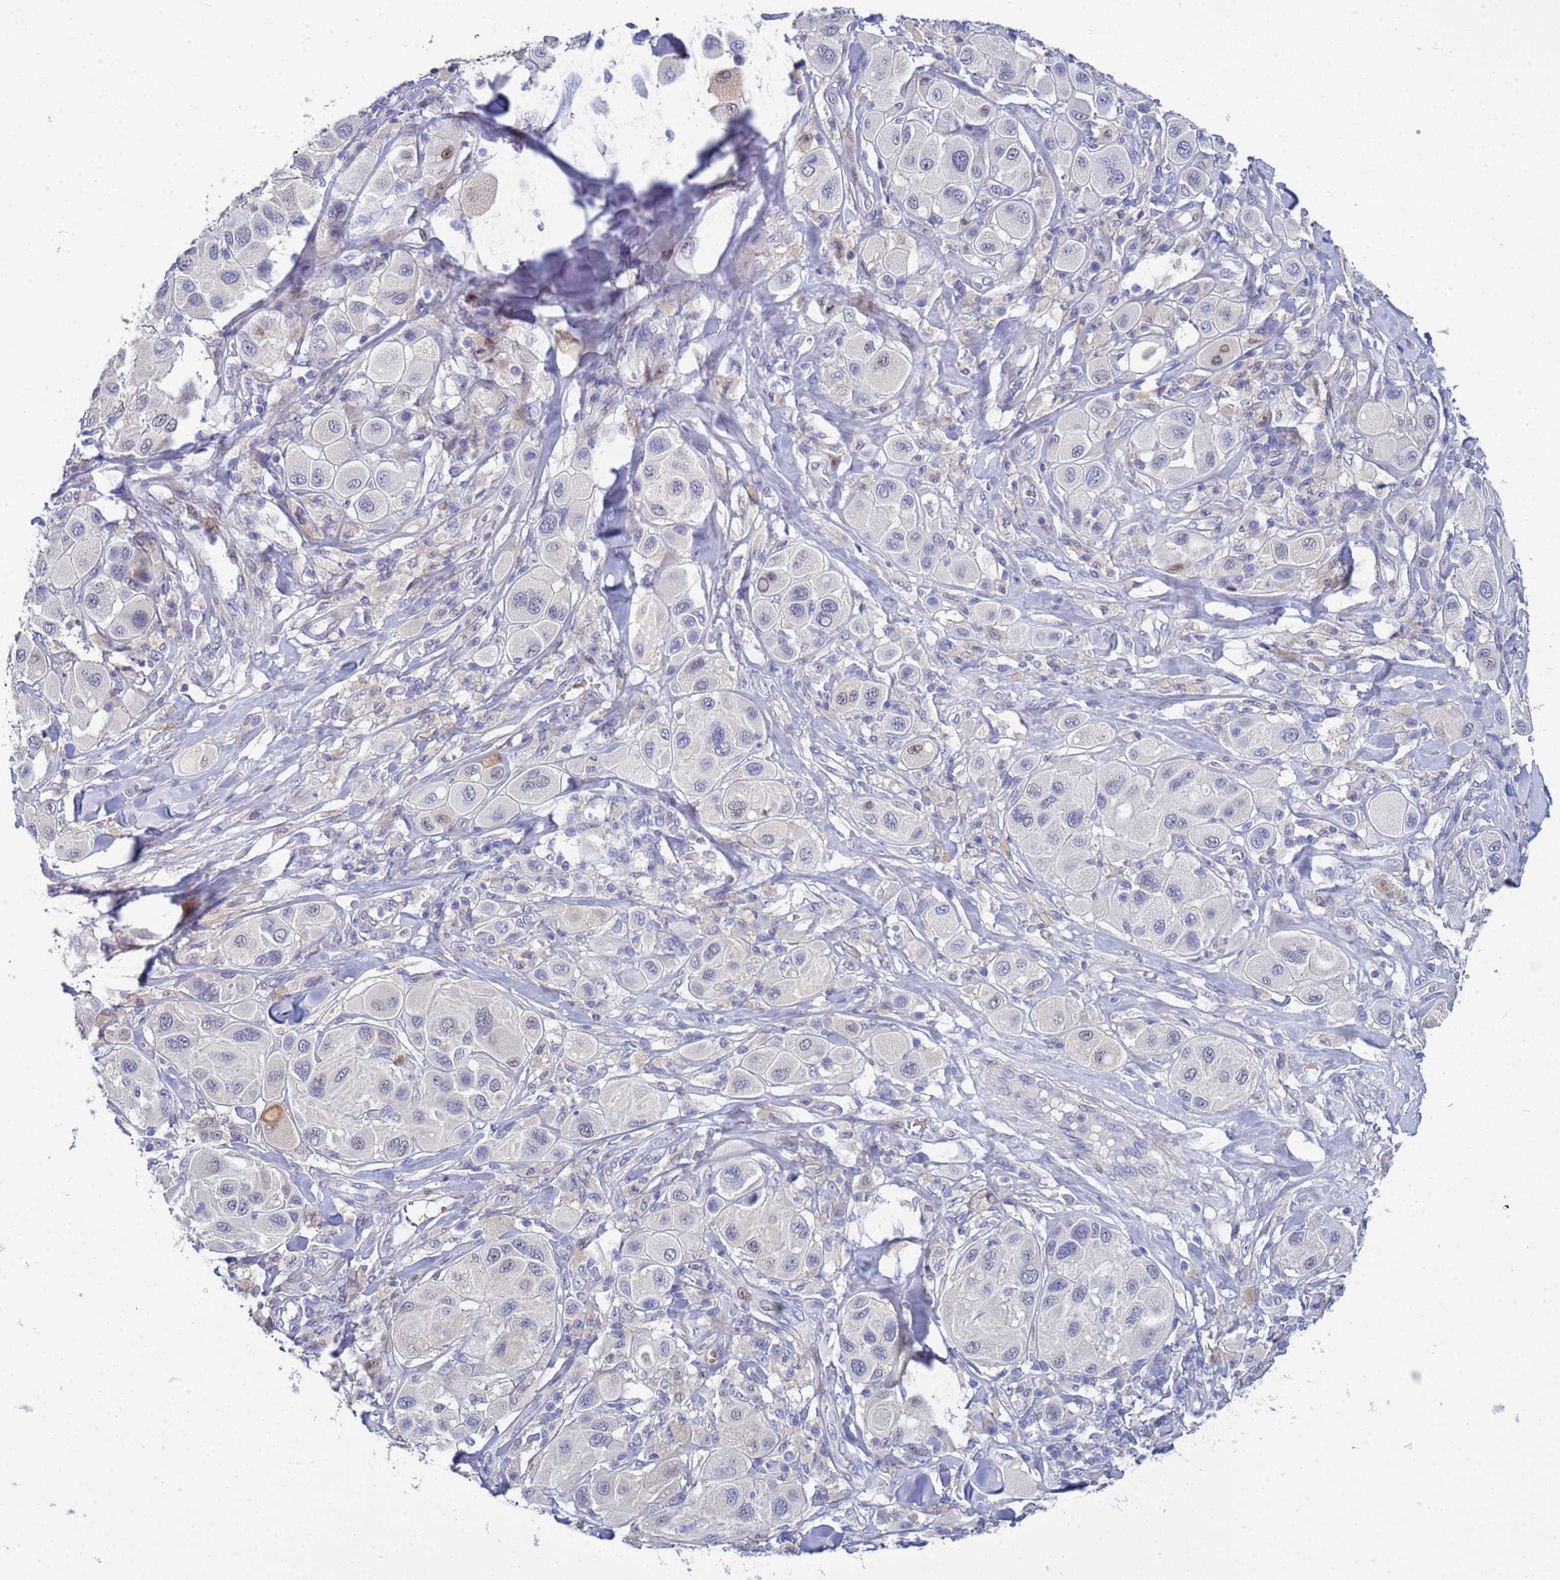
{"staining": {"intensity": "moderate", "quantity": "<25%", "location": "nuclear"}, "tissue": "melanoma", "cell_type": "Tumor cells", "image_type": "cancer", "snomed": [{"axis": "morphology", "description": "Malignant melanoma, Metastatic site"}, {"axis": "topography", "description": "Skin"}], "caption": "Melanoma tissue exhibits moderate nuclear expression in about <25% of tumor cells, visualized by immunohistochemistry.", "gene": "PPP6R1", "patient": {"sex": "male", "age": 41}}